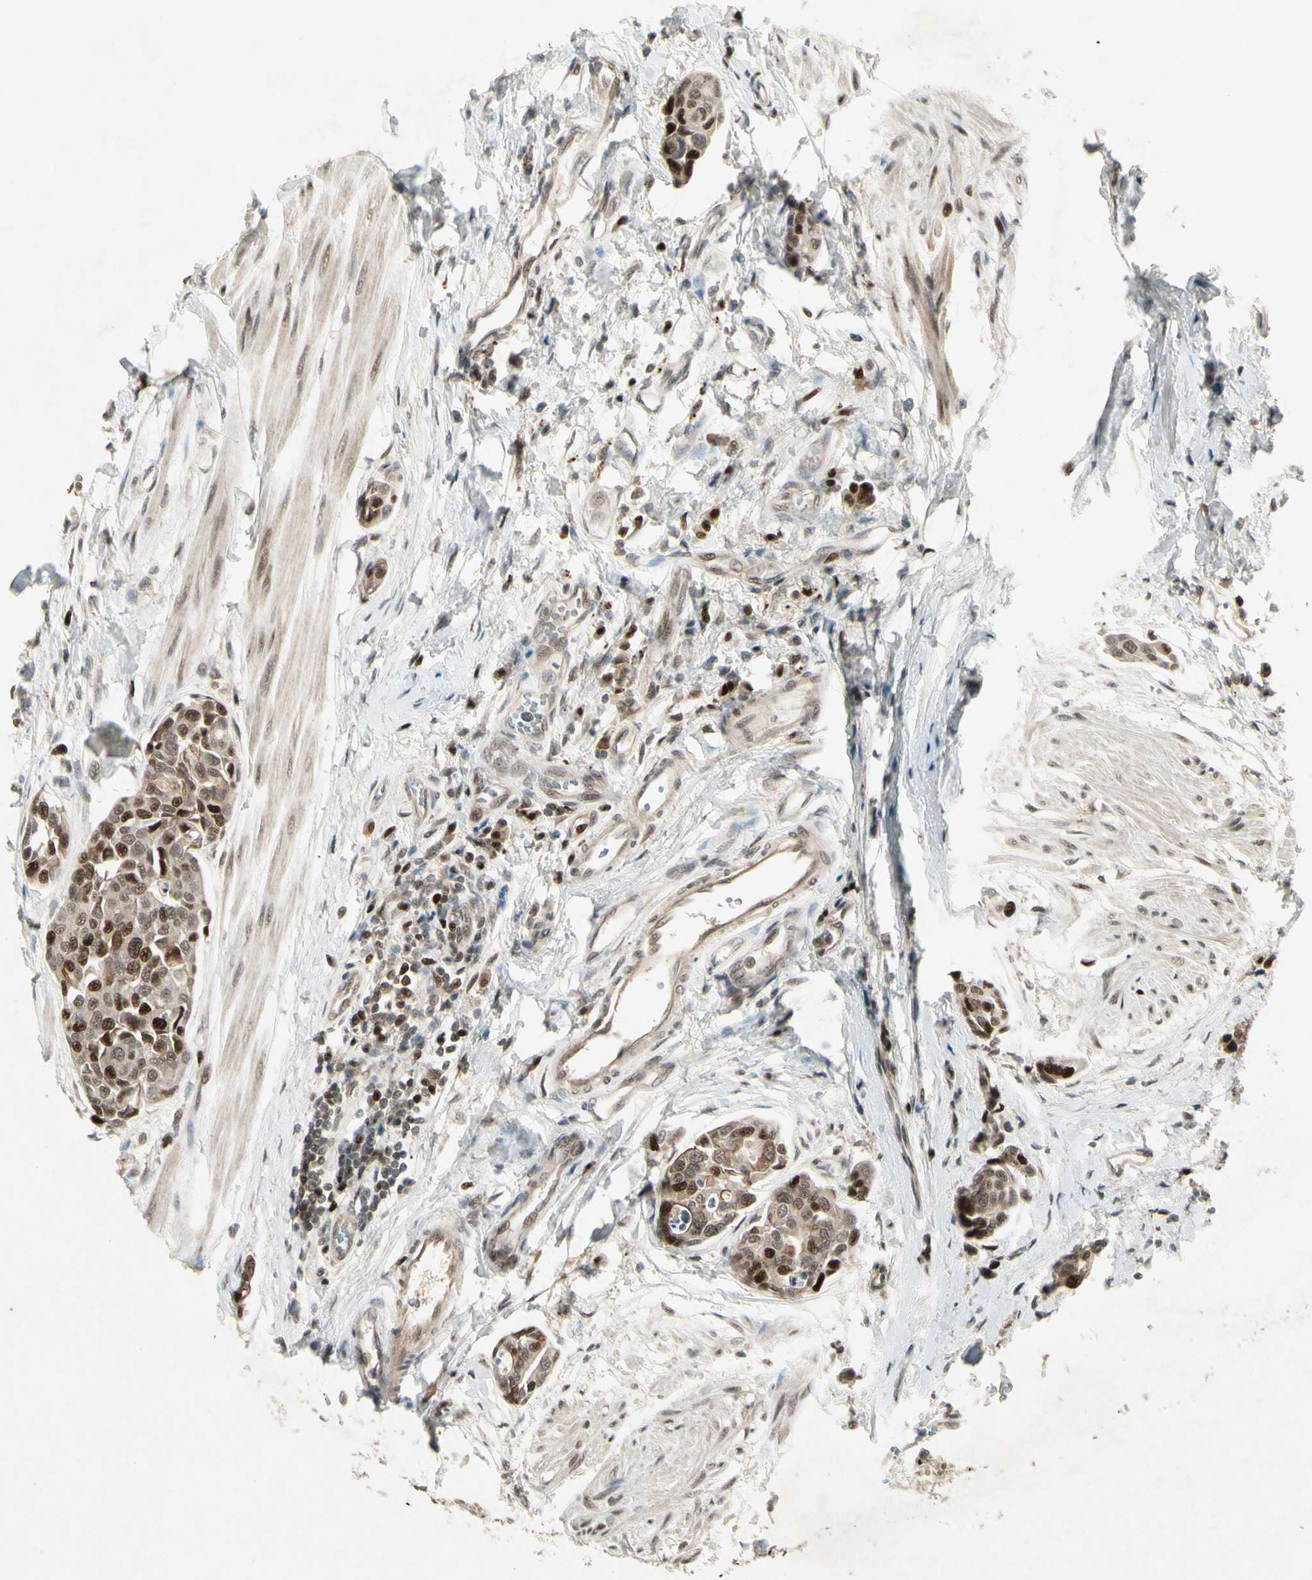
{"staining": {"intensity": "strong", "quantity": "25%-75%", "location": "nuclear"}, "tissue": "urothelial cancer", "cell_type": "Tumor cells", "image_type": "cancer", "snomed": [{"axis": "morphology", "description": "Urothelial carcinoma, High grade"}, {"axis": "topography", "description": "Urinary bladder"}], "caption": "The micrograph displays immunohistochemical staining of urothelial carcinoma (high-grade). There is strong nuclear staining is seen in approximately 25%-75% of tumor cells.", "gene": "CDK11A", "patient": {"sex": "male", "age": 78}}